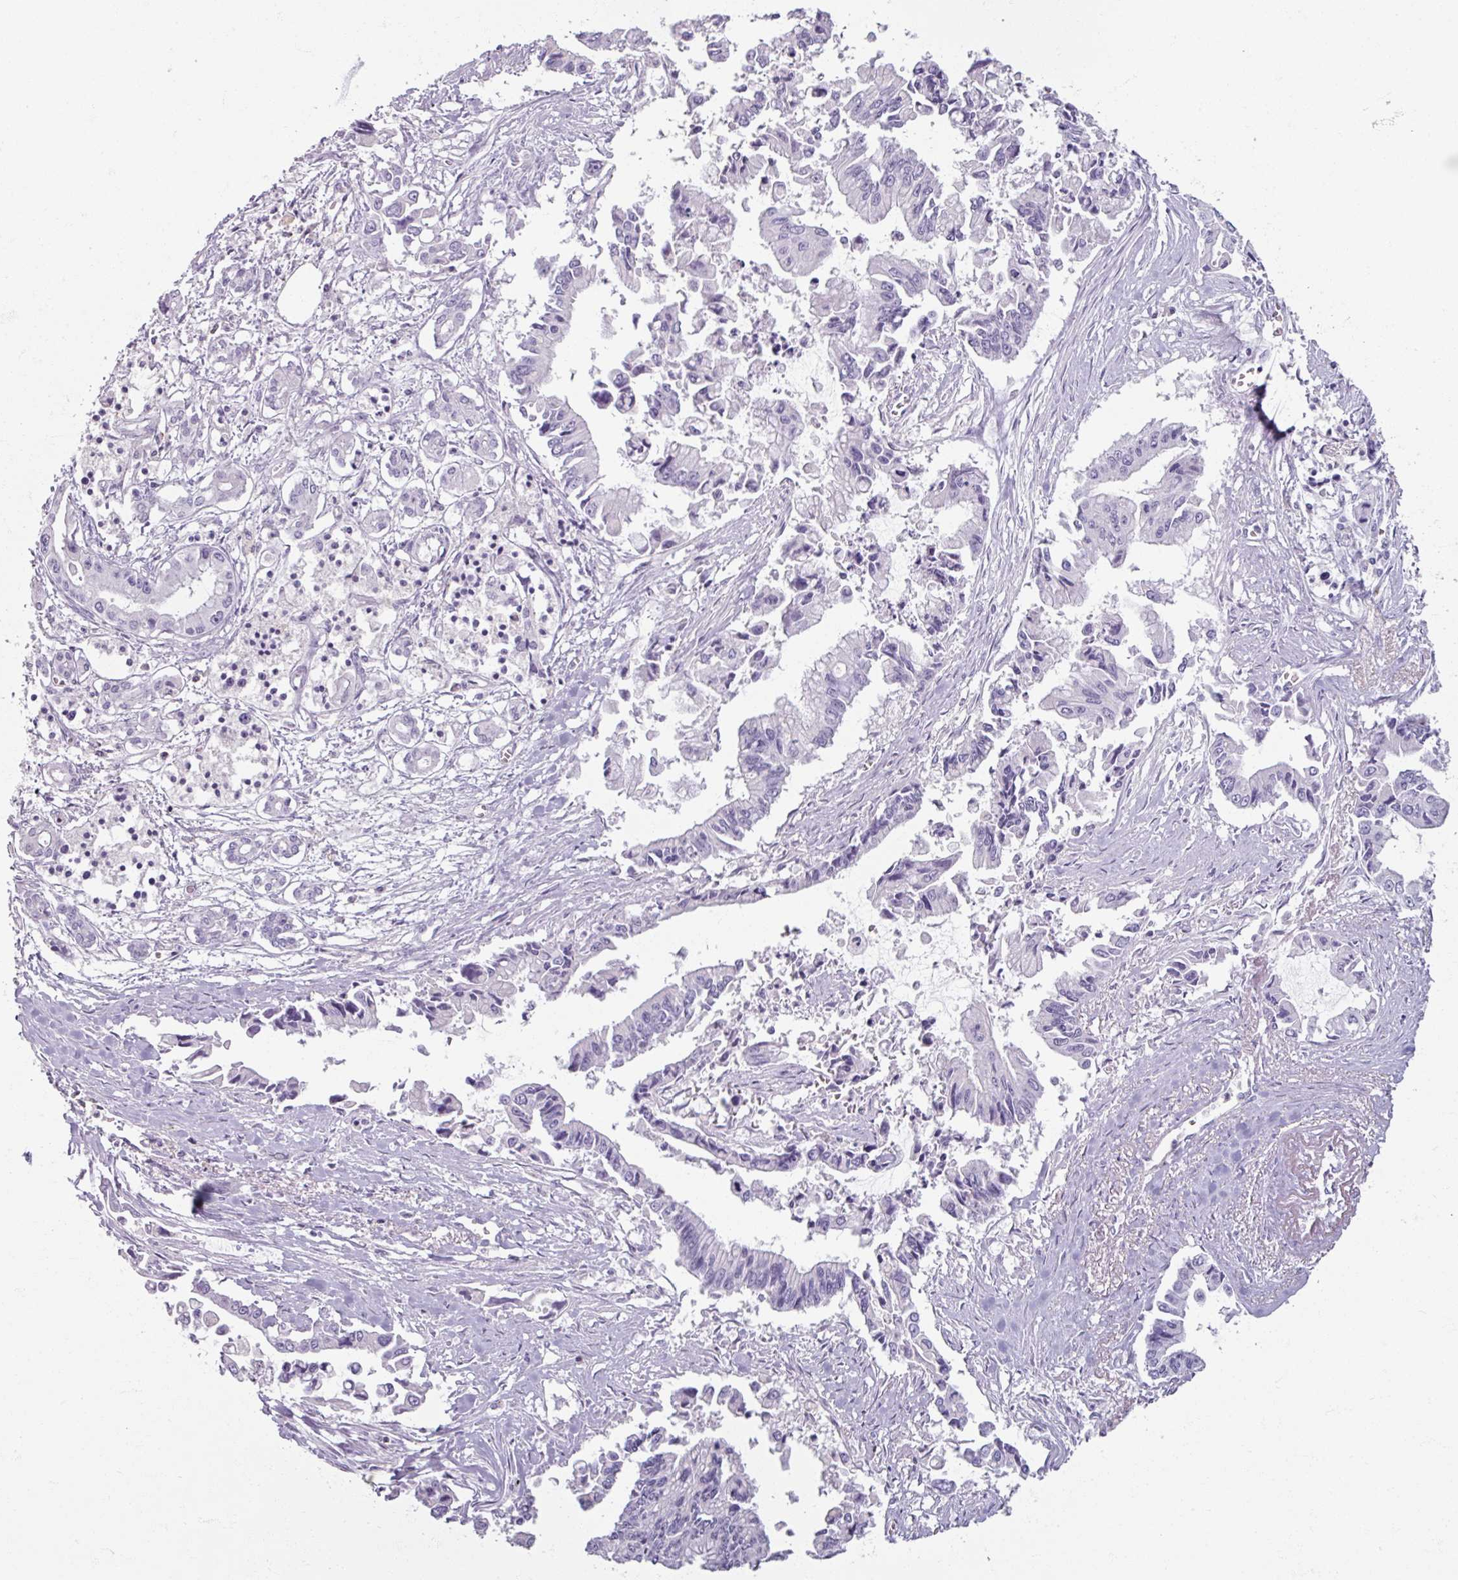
{"staining": {"intensity": "negative", "quantity": "none", "location": "none"}, "tissue": "pancreatic cancer", "cell_type": "Tumor cells", "image_type": "cancer", "snomed": [{"axis": "morphology", "description": "Adenocarcinoma, NOS"}, {"axis": "topography", "description": "Pancreas"}], "caption": "An immunohistochemistry image of pancreatic cancer is shown. There is no staining in tumor cells of pancreatic cancer.", "gene": "PTPRC", "patient": {"sex": "male", "age": 84}}